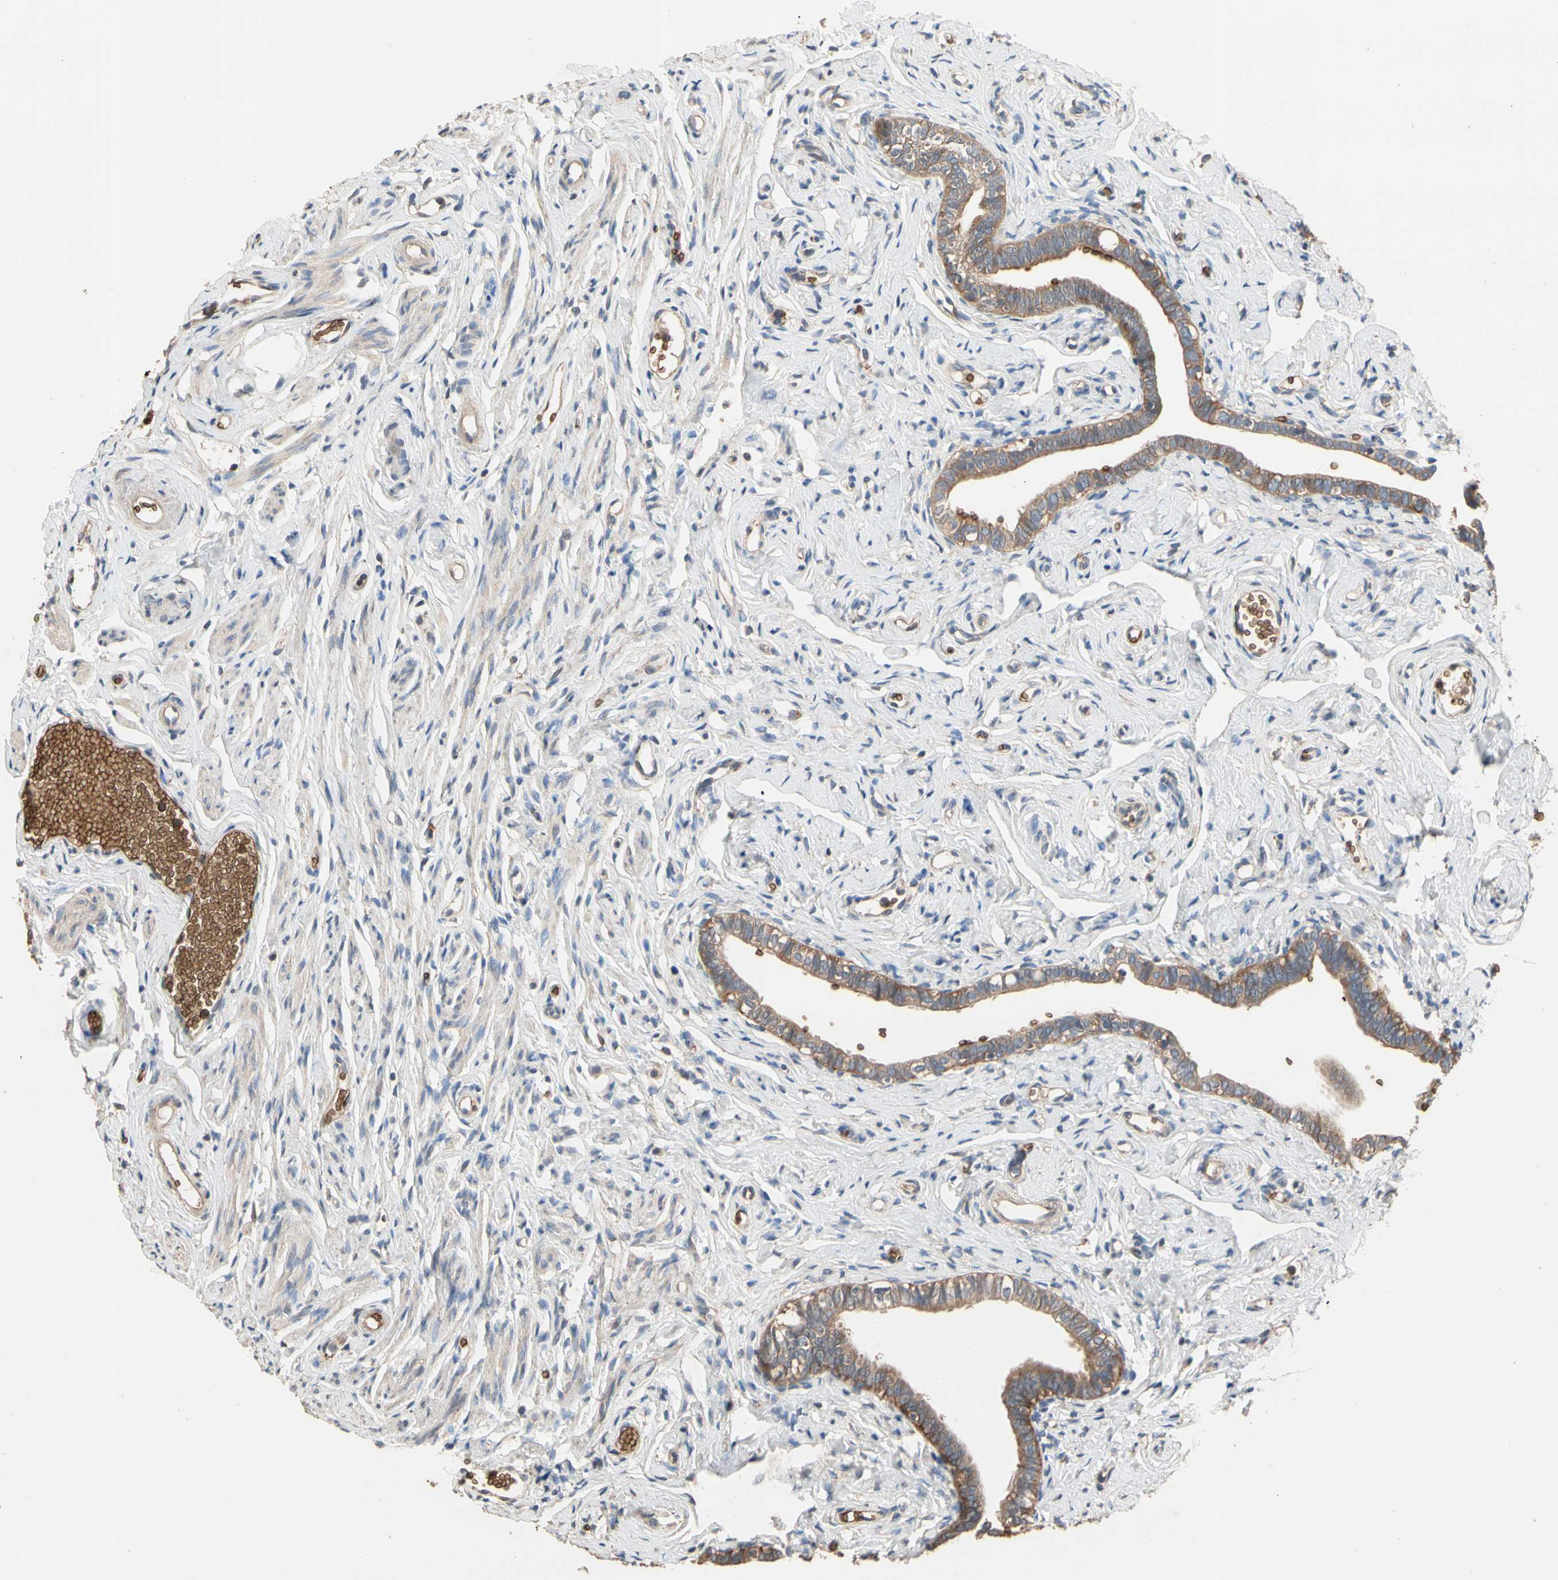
{"staining": {"intensity": "moderate", "quantity": ">75%", "location": "cytoplasmic/membranous"}, "tissue": "fallopian tube", "cell_type": "Glandular cells", "image_type": "normal", "snomed": [{"axis": "morphology", "description": "Normal tissue, NOS"}, {"axis": "topography", "description": "Fallopian tube"}], "caption": "Immunohistochemical staining of normal human fallopian tube shows medium levels of moderate cytoplasmic/membranous expression in approximately >75% of glandular cells. Nuclei are stained in blue.", "gene": "RIOK2", "patient": {"sex": "female", "age": 71}}